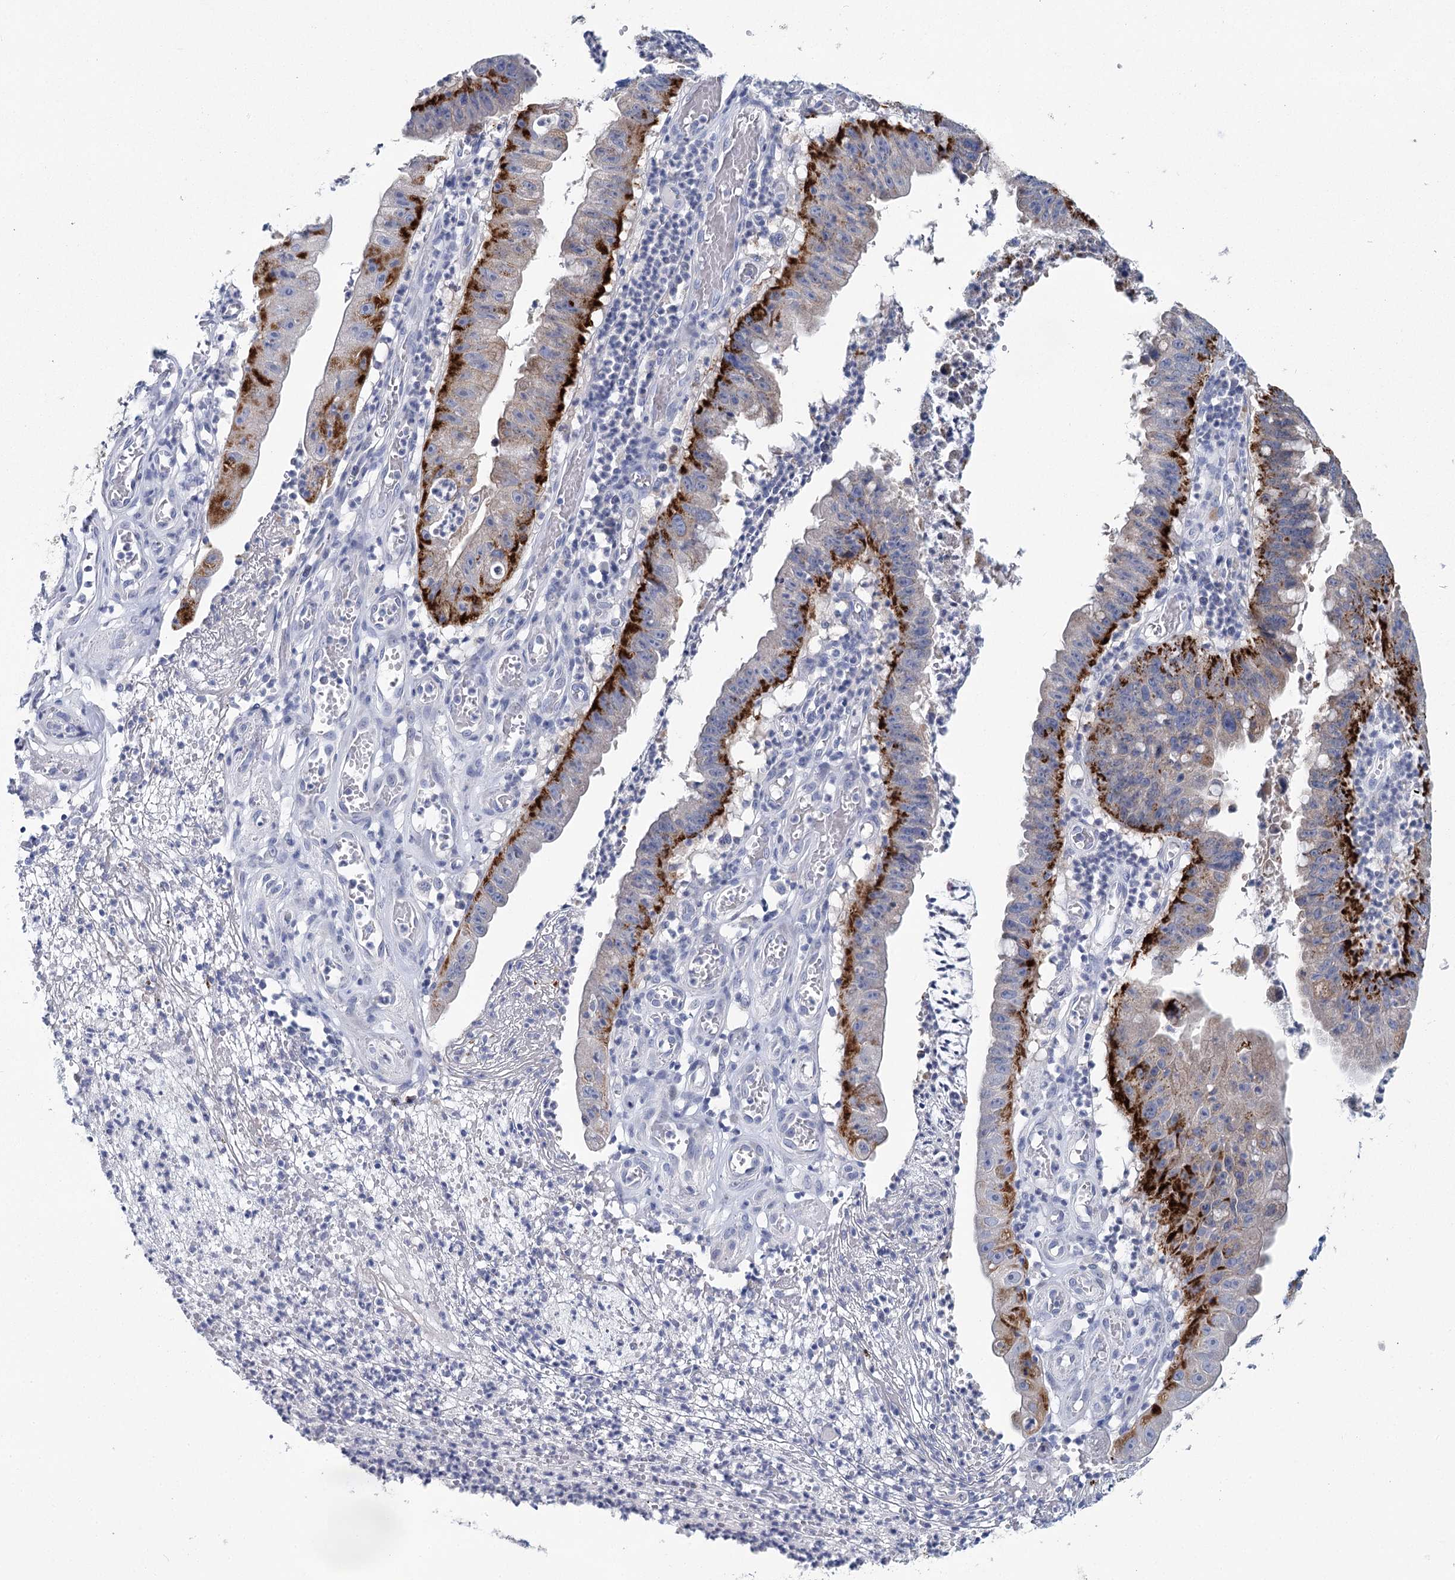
{"staining": {"intensity": "strong", "quantity": "25%-75%", "location": "cytoplasmic/membranous"}, "tissue": "stomach cancer", "cell_type": "Tumor cells", "image_type": "cancer", "snomed": [{"axis": "morphology", "description": "Adenocarcinoma, NOS"}, {"axis": "topography", "description": "Stomach"}], "caption": "Human adenocarcinoma (stomach) stained with a protein marker displays strong staining in tumor cells.", "gene": "METTL7B", "patient": {"sex": "male", "age": 59}}